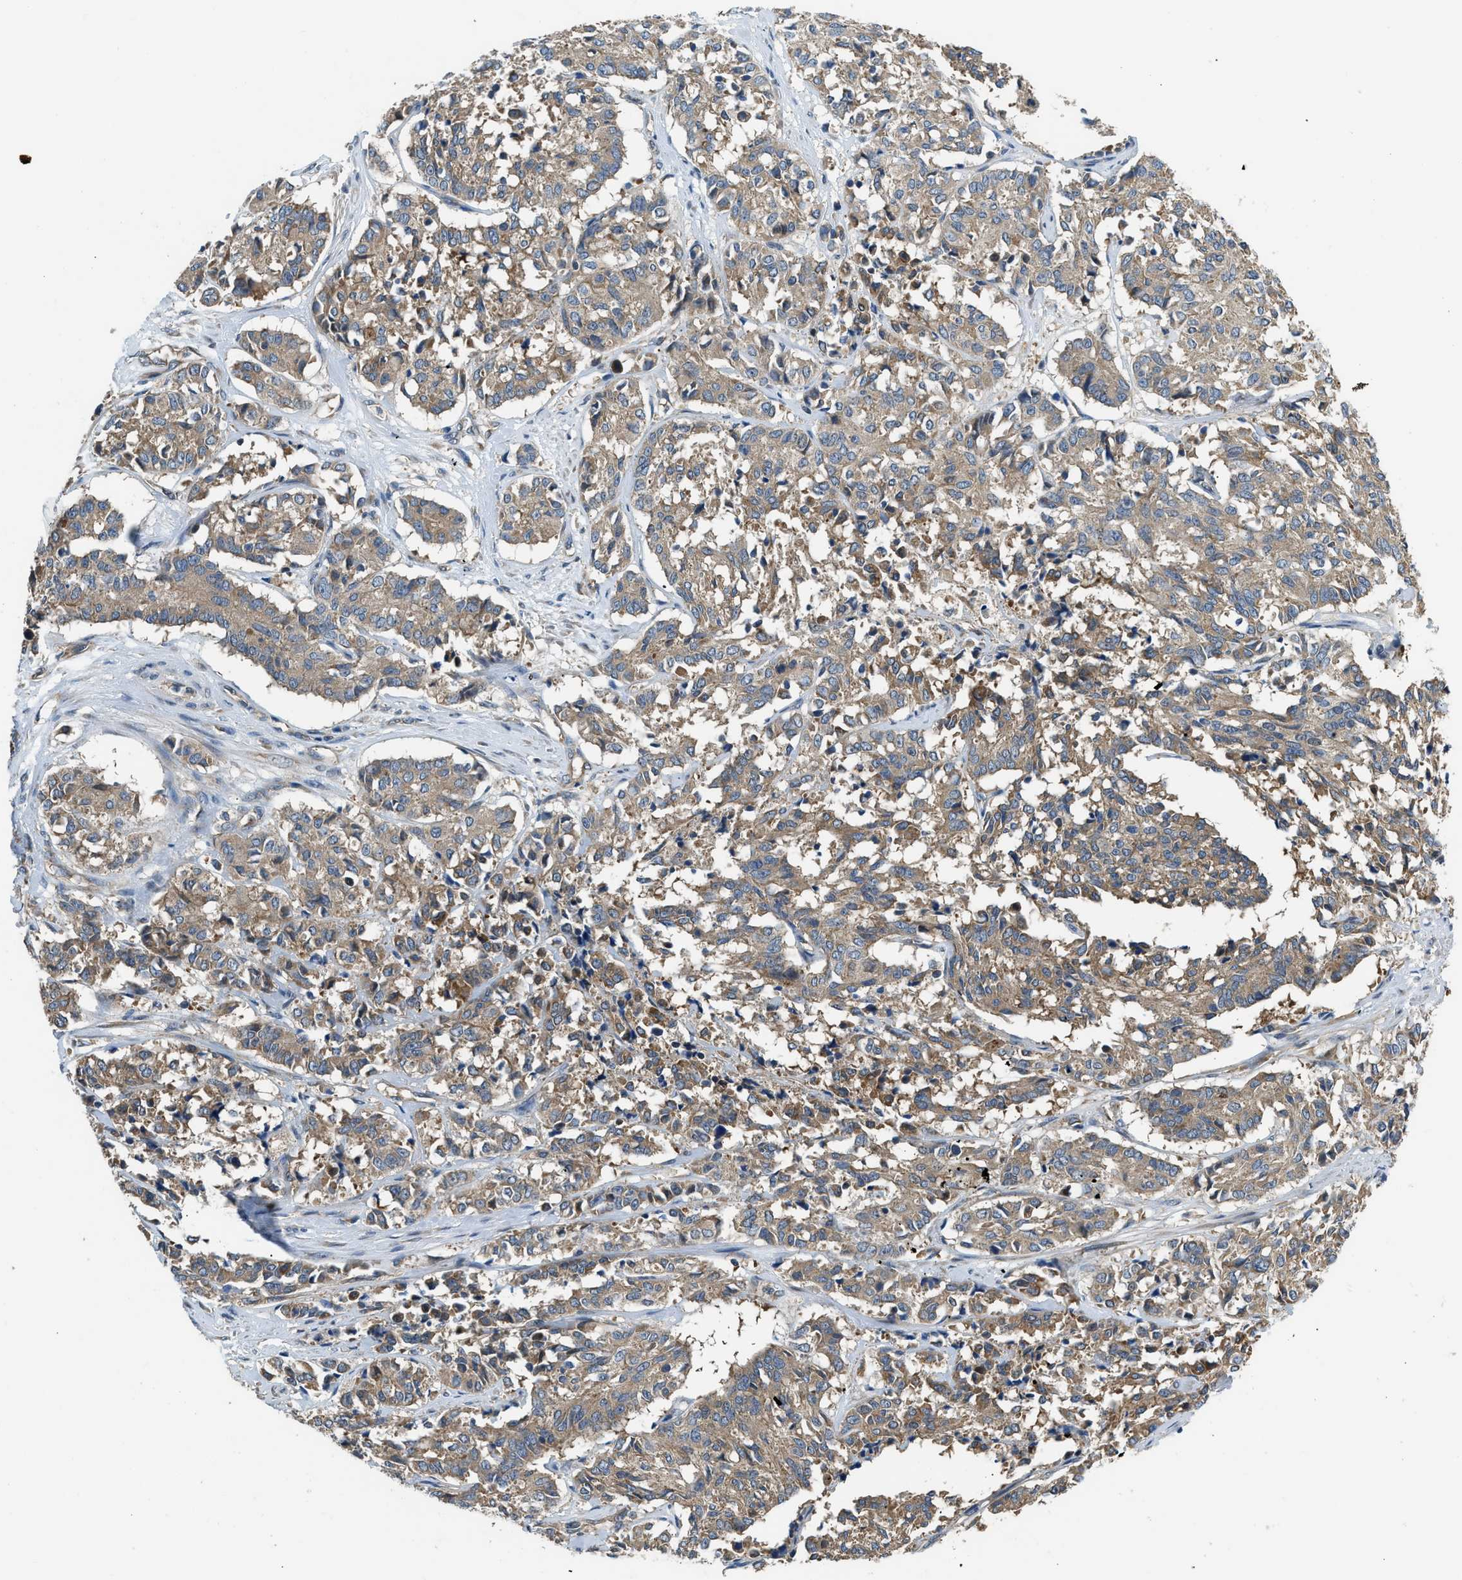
{"staining": {"intensity": "weak", "quantity": ">75%", "location": "cytoplasmic/membranous"}, "tissue": "cervical cancer", "cell_type": "Tumor cells", "image_type": "cancer", "snomed": [{"axis": "morphology", "description": "Squamous cell carcinoma, NOS"}, {"axis": "topography", "description": "Cervix"}], "caption": "Protein expression analysis of human cervical cancer (squamous cell carcinoma) reveals weak cytoplasmic/membranous staining in approximately >75% of tumor cells.", "gene": "IL3RA", "patient": {"sex": "female", "age": 35}}